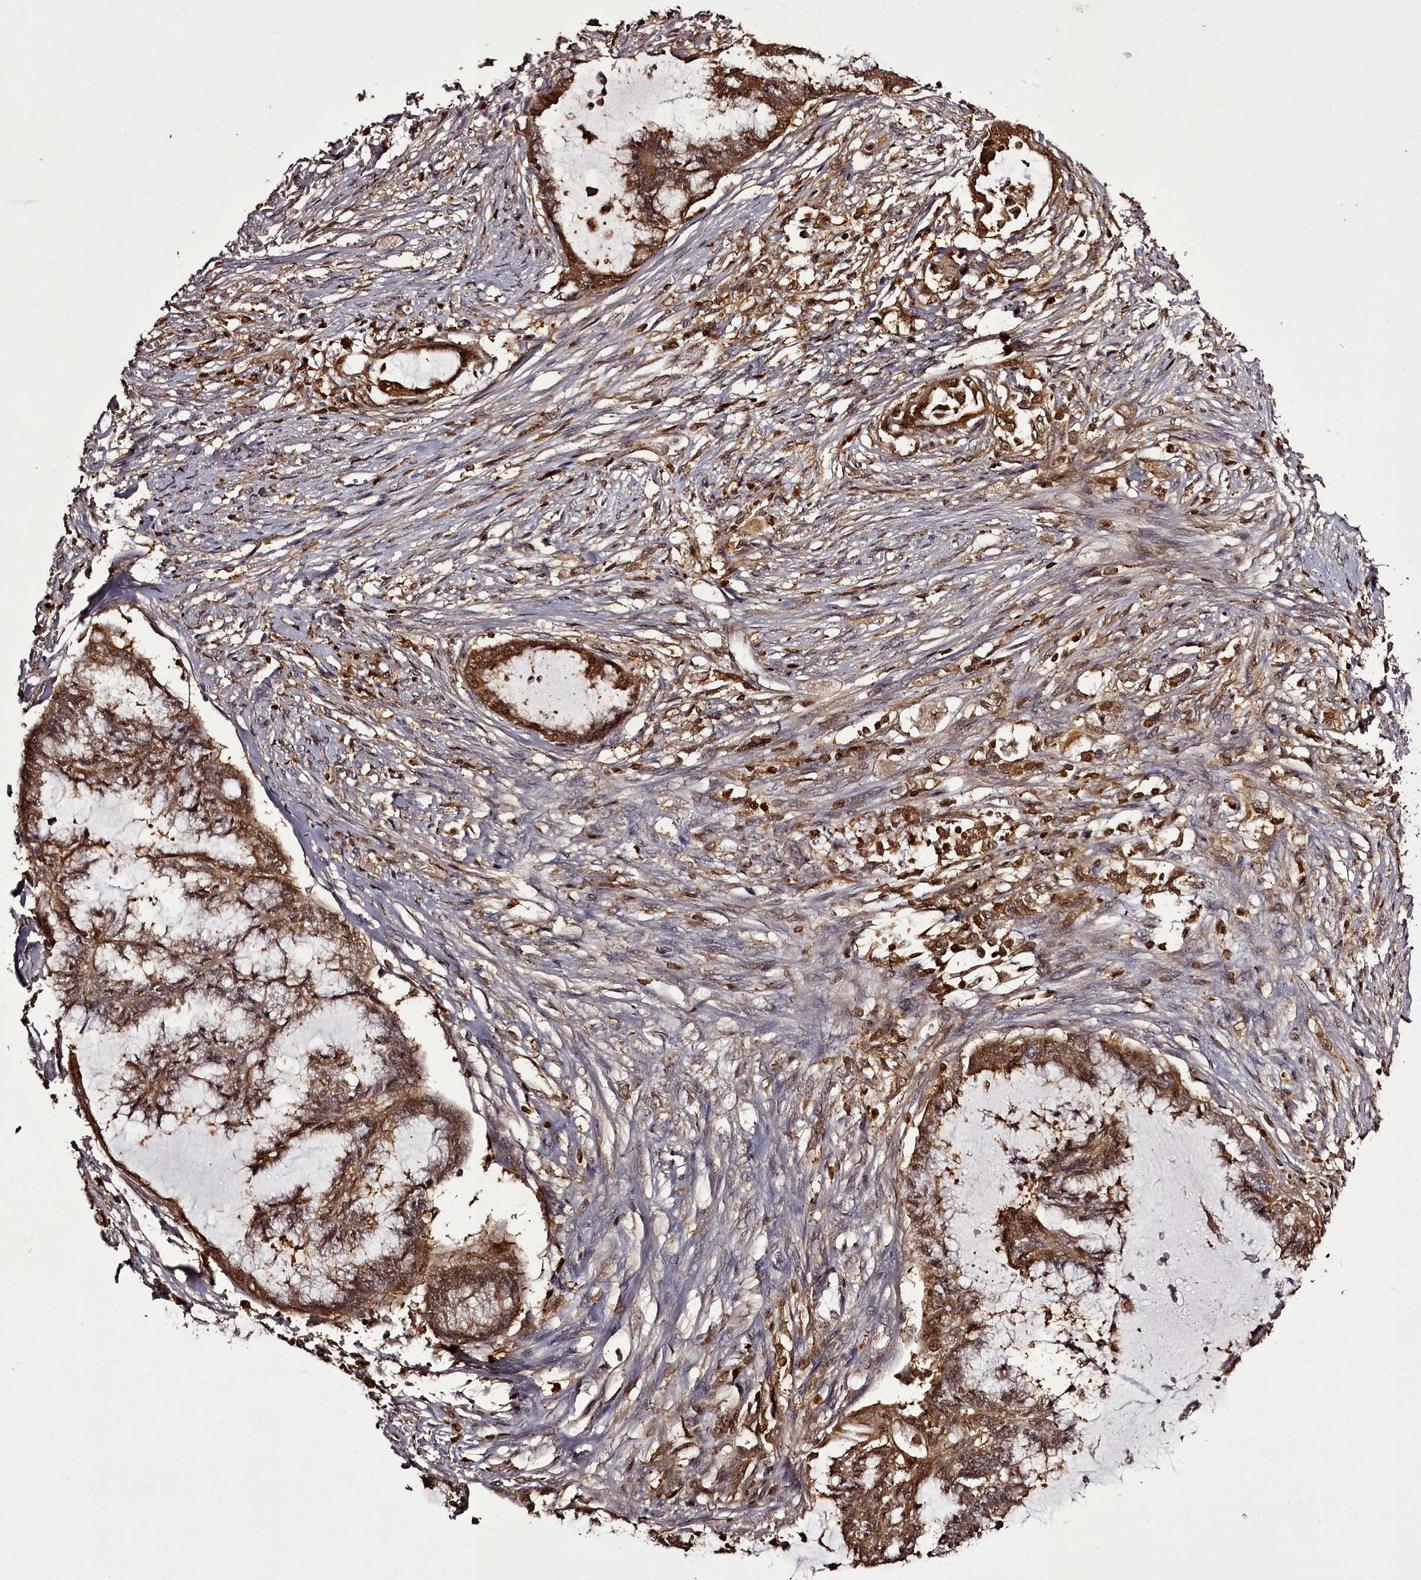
{"staining": {"intensity": "moderate", "quantity": ">75%", "location": "cytoplasmic/membranous,nuclear"}, "tissue": "endometrial cancer", "cell_type": "Tumor cells", "image_type": "cancer", "snomed": [{"axis": "morphology", "description": "Adenocarcinoma, NOS"}, {"axis": "topography", "description": "Endometrium"}], "caption": "Protein expression by IHC shows moderate cytoplasmic/membranous and nuclear positivity in approximately >75% of tumor cells in endometrial cancer. The staining was performed using DAB to visualize the protein expression in brown, while the nuclei were stained in blue with hematoxylin (Magnification: 20x).", "gene": "NPRL2", "patient": {"sex": "female", "age": 86}}